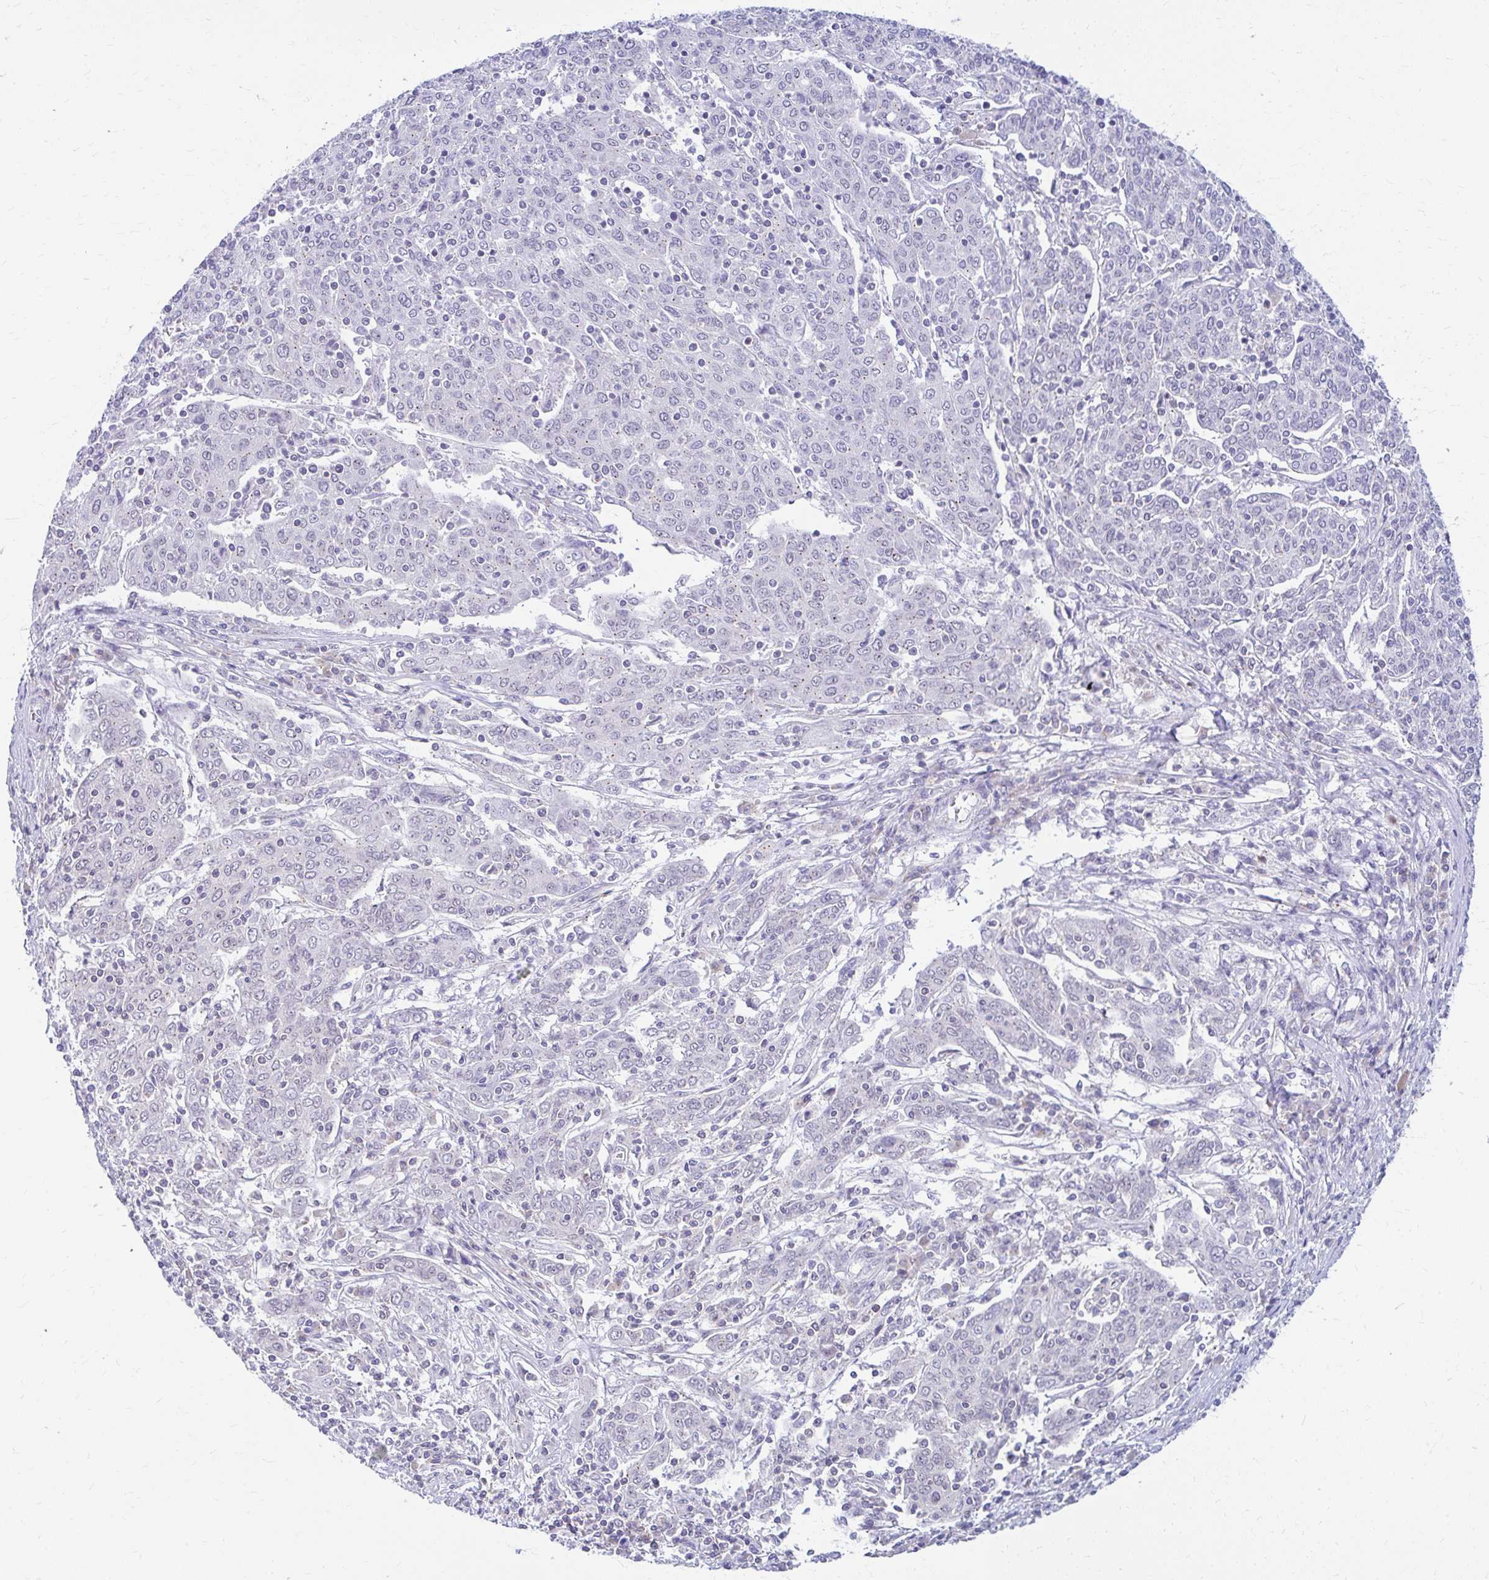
{"staining": {"intensity": "weak", "quantity": "<25%", "location": "nuclear"}, "tissue": "cervical cancer", "cell_type": "Tumor cells", "image_type": "cancer", "snomed": [{"axis": "morphology", "description": "Squamous cell carcinoma, NOS"}, {"axis": "topography", "description": "Cervix"}], "caption": "IHC of human squamous cell carcinoma (cervical) demonstrates no staining in tumor cells. (Immunohistochemistry (ihc), brightfield microscopy, high magnification).", "gene": "RADIL", "patient": {"sex": "female", "age": 67}}